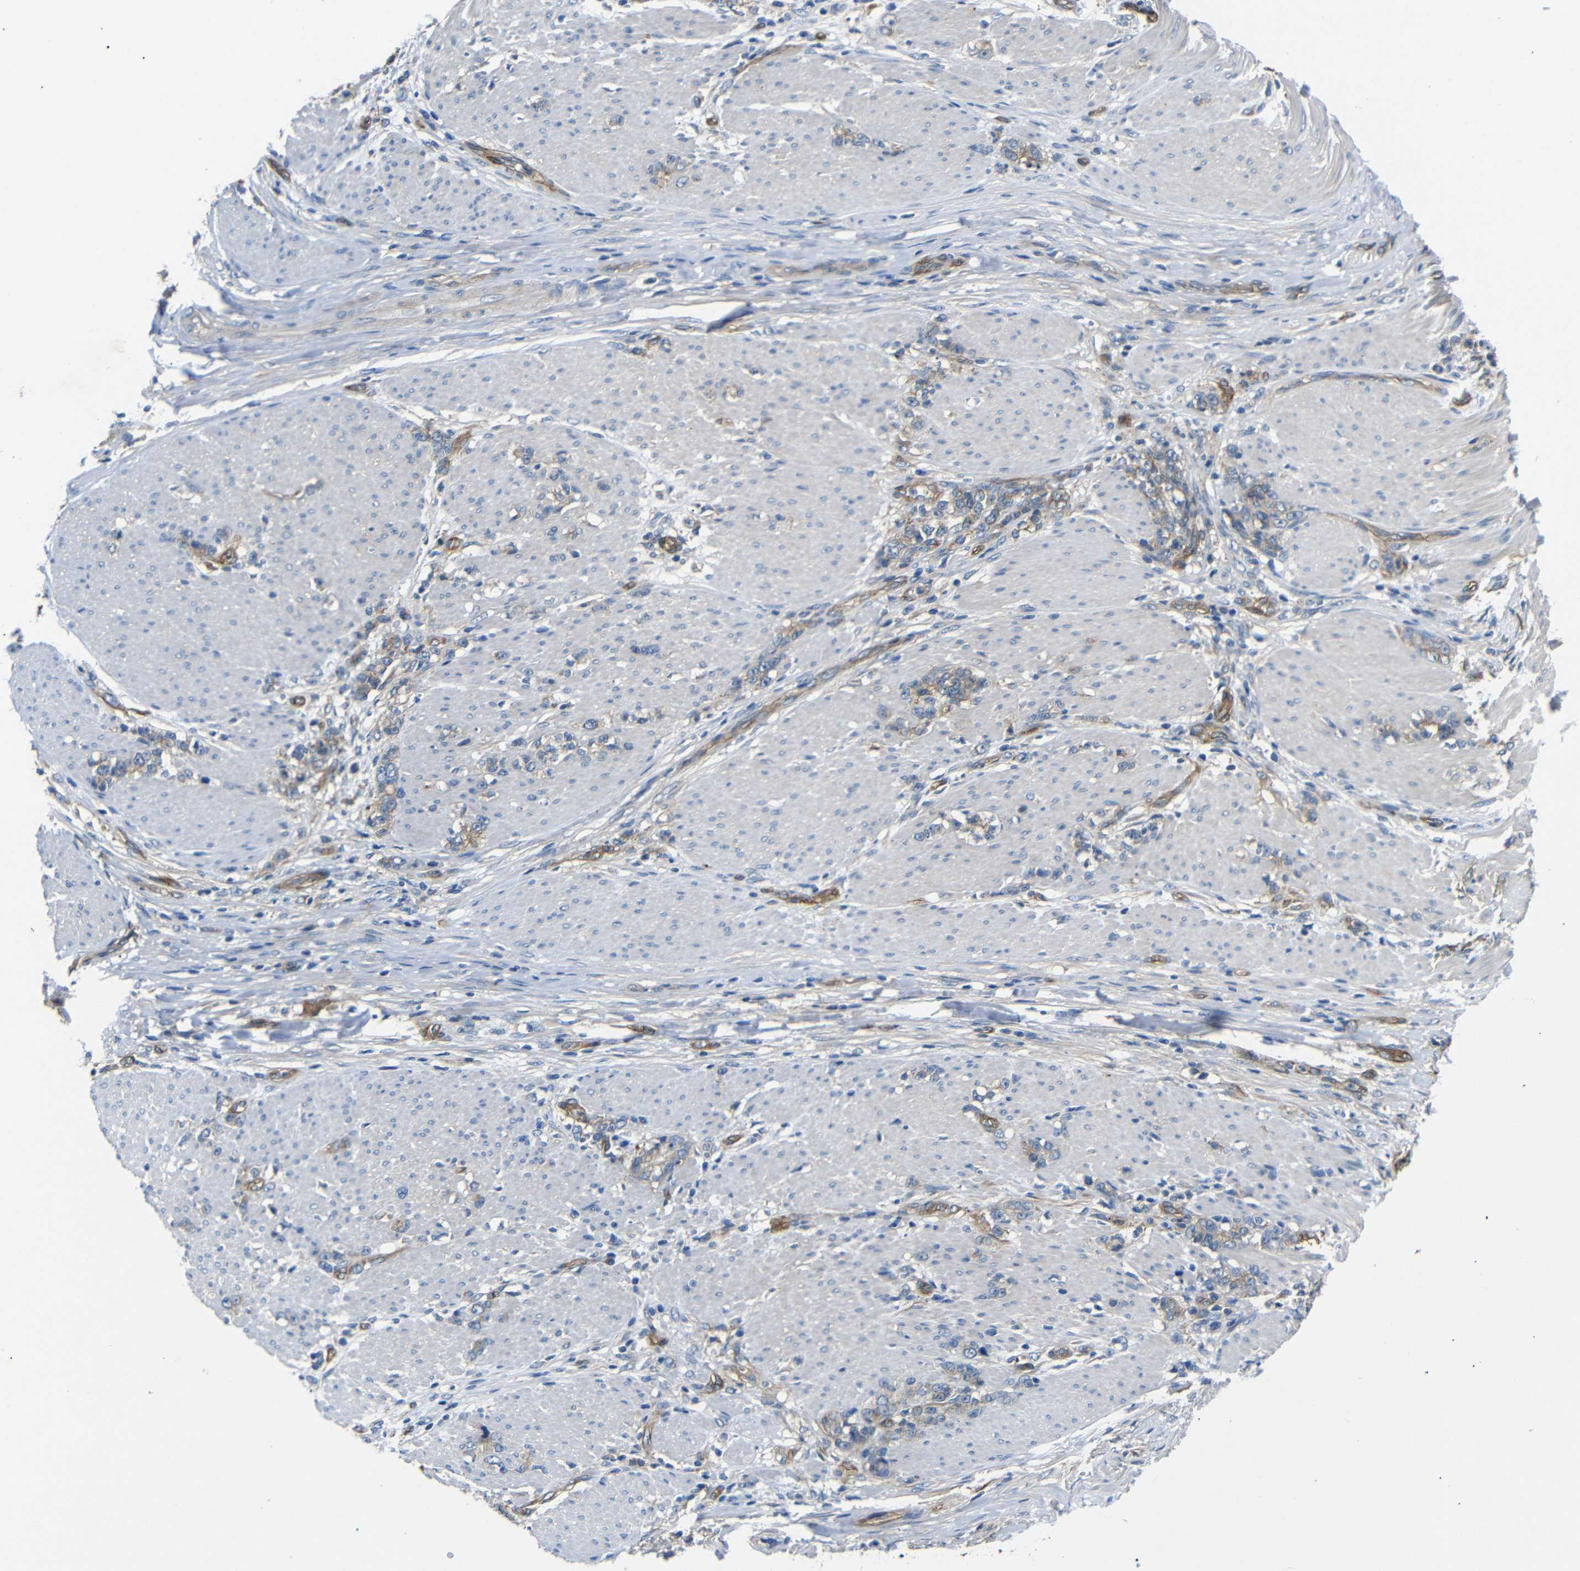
{"staining": {"intensity": "weak", "quantity": ">75%", "location": "cytoplasmic/membranous"}, "tissue": "stomach cancer", "cell_type": "Tumor cells", "image_type": "cancer", "snomed": [{"axis": "morphology", "description": "Adenocarcinoma, NOS"}, {"axis": "topography", "description": "Stomach, lower"}], "caption": "Stomach cancer (adenocarcinoma) stained for a protein (brown) shows weak cytoplasmic/membranous positive expression in approximately >75% of tumor cells.", "gene": "MYO1B", "patient": {"sex": "male", "age": 88}}